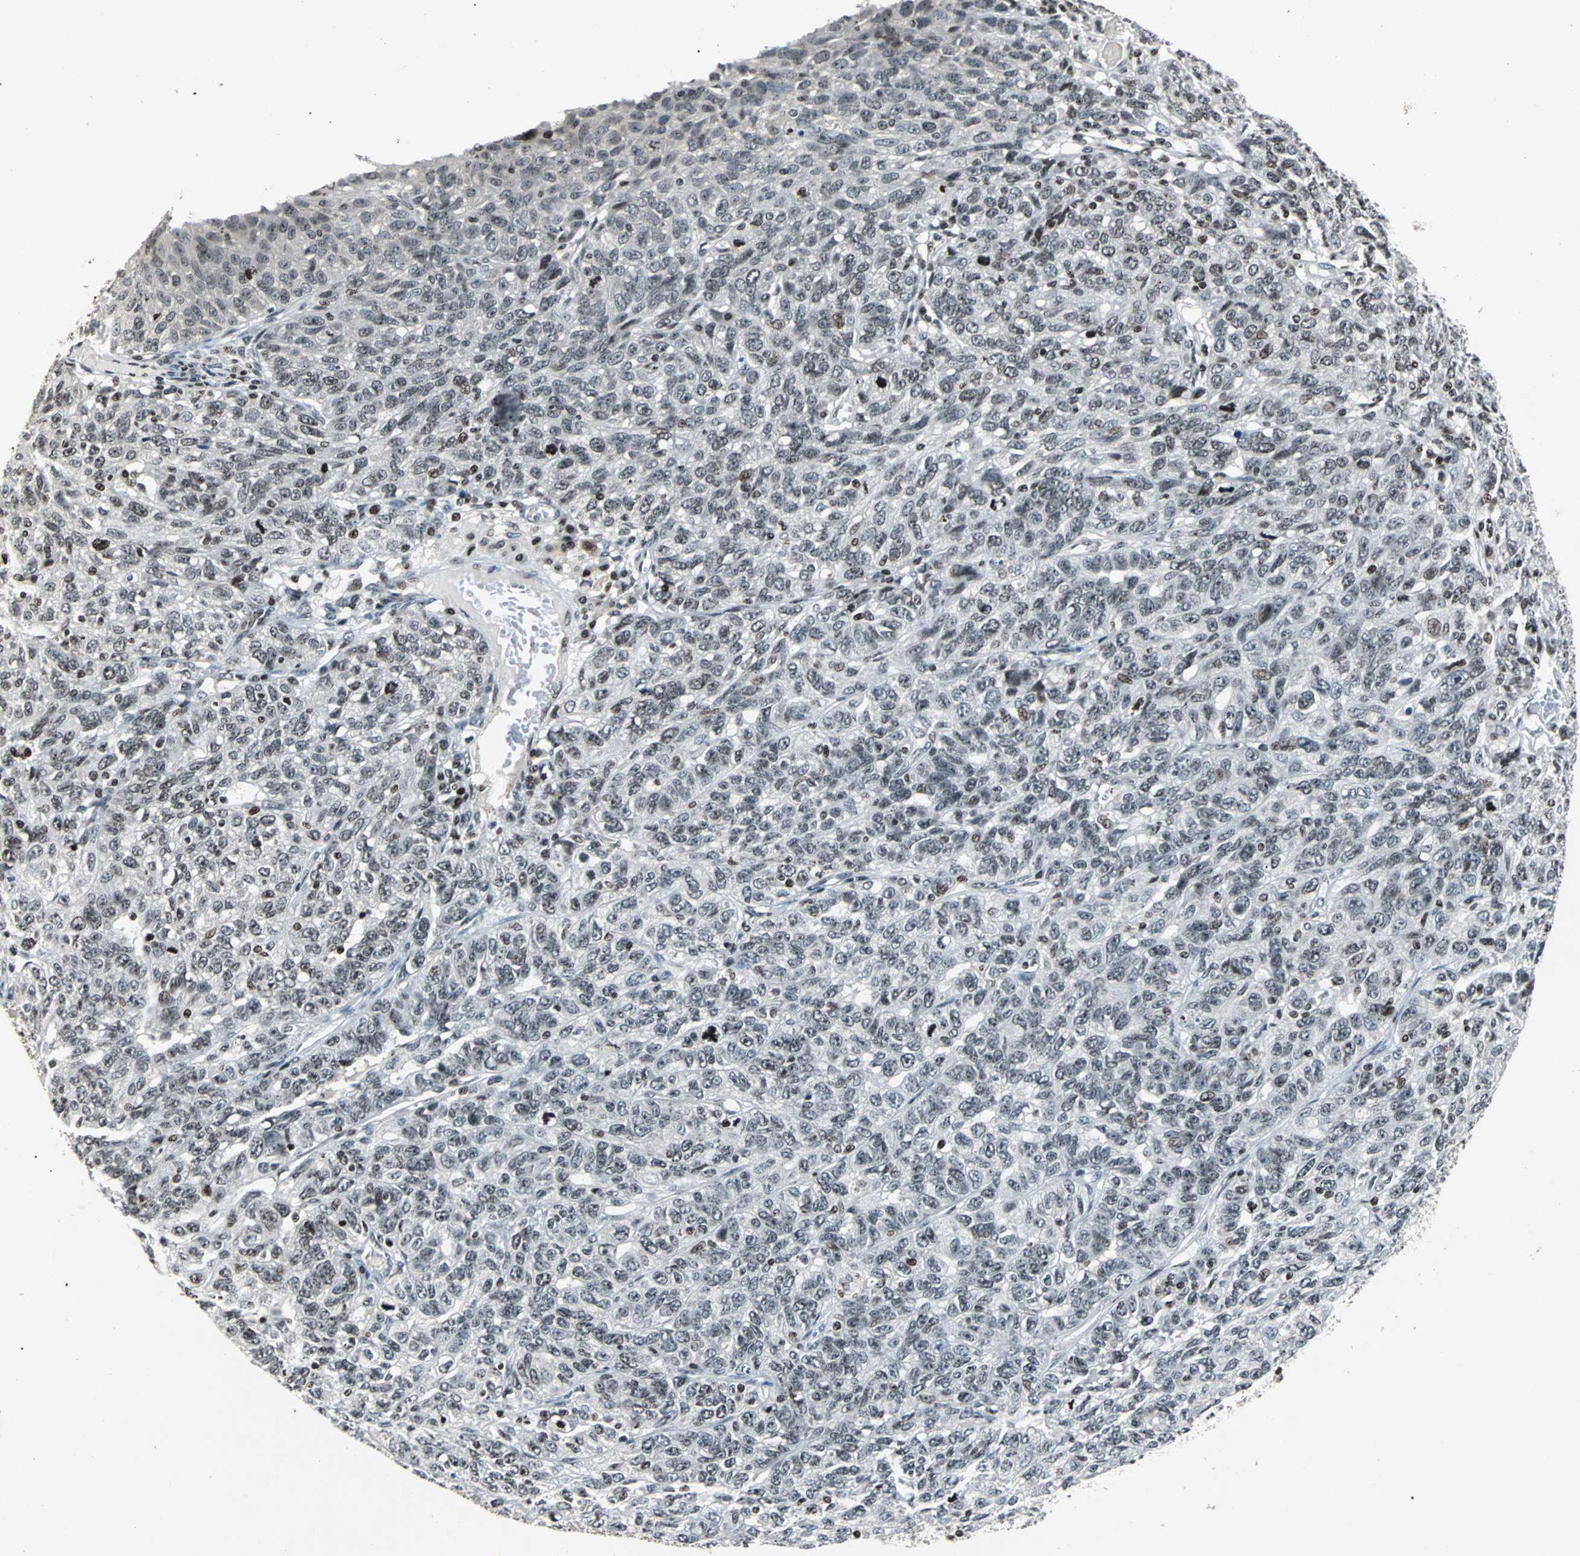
{"staining": {"intensity": "weak", "quantity": "25%-75%", "location": "nuclear"}, "tissue": "ovarian cancer", "cell_type": "Tumor cells", "image_type": "cancer", "snomed": [{"axis": "morphology", "description": "Cystadenocarcinoma, serous, NOS"}, {"axis": "topography", "description": "Ovary"}], "caption": "Weak nuclear staining for a protein is seen in about 25%-75% of tumor cells of ovarian cancer using immunohistochemistry (IHC).", "gene": "PAXIP1", "patient": {"sex": "female", "age": 71}}